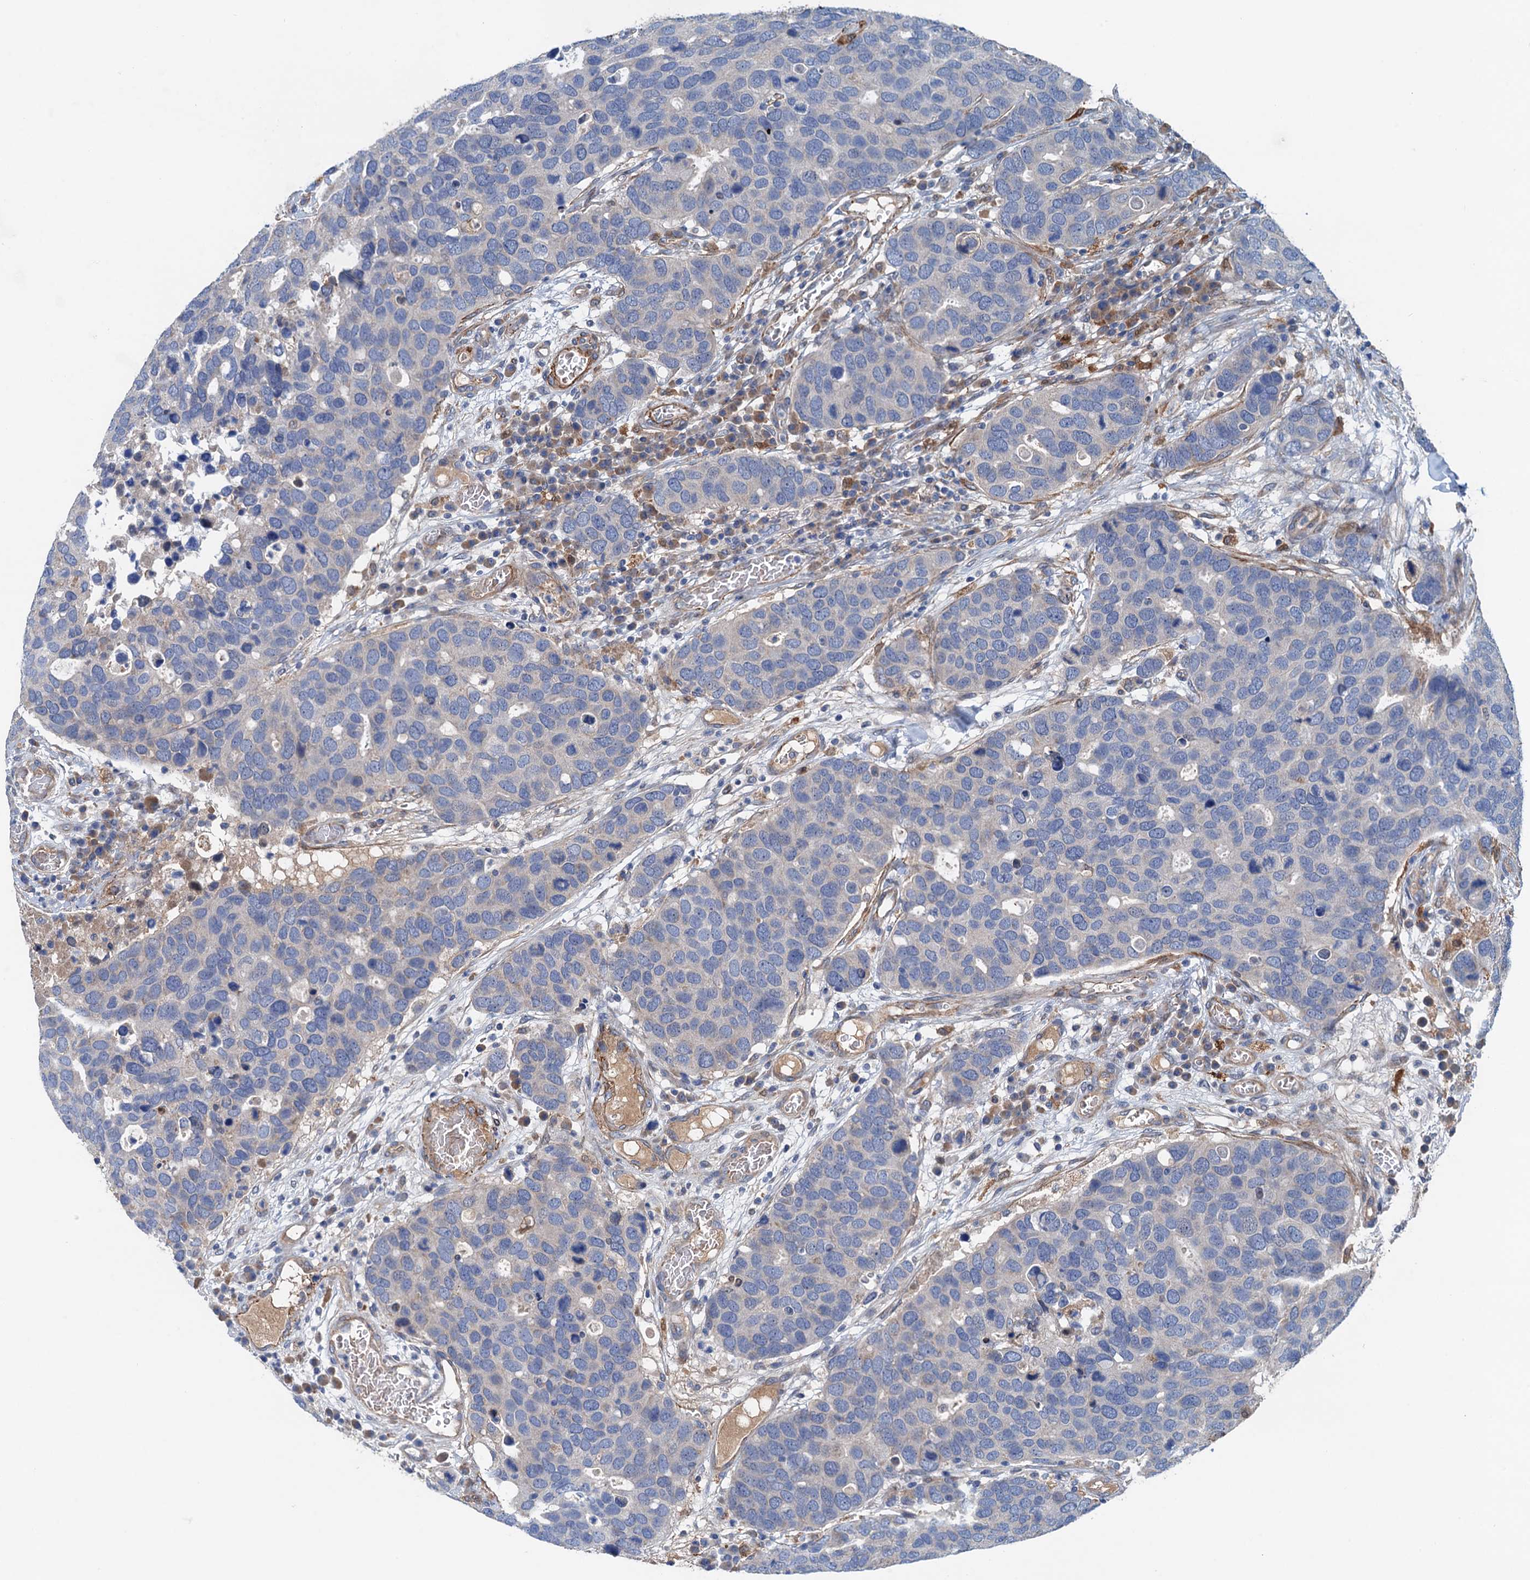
{"staining": {"intensity": "negative", "quantity": "none", "location": "none"}, "tissue": "breast cancer", "cell_type": "Tumor cells", "image_type": "cancer", "snomed": [{"axis": "morphology", "description": "Duct carcinoma"}, {"axis": "topography", "description": "Breast"}], "caption": "There is no significant expression in tumor cells of intraductal carcinoma (breast).", "gene": "CSTPP1", "patient": {"sex": "female", "age": 83}}